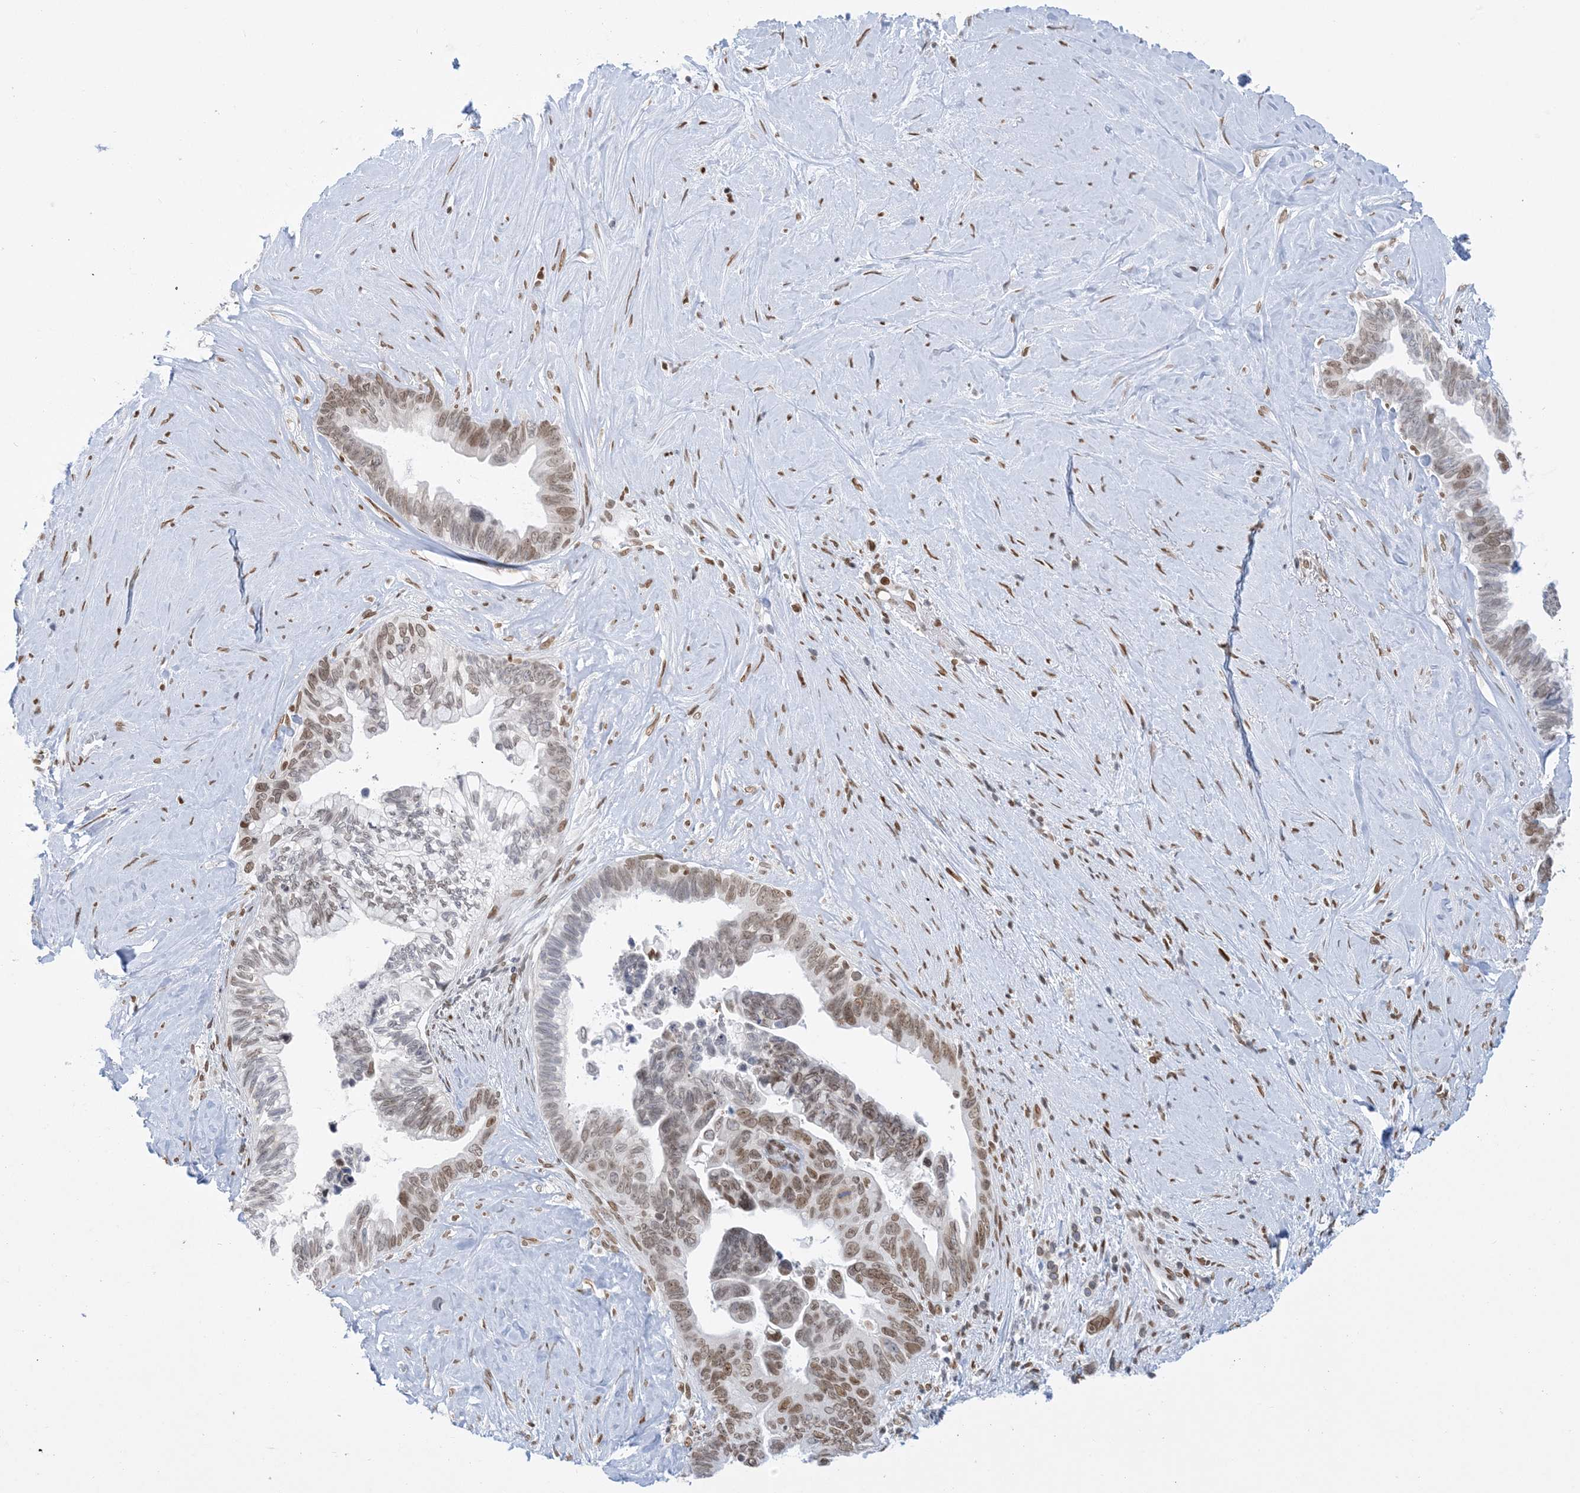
{"staining": {"intensity": "moderate", "quantity": ">75%", "location": "nuclear"}, "tissue": "pancreatic cancer", "cell_type": "Tumor cells", "image_type": "cancer", "snomed": [{"axis": "morphology", "description": "Adenocarcinoma, NOS"}, {"axis": "topography", "description": "Pancreas"}], "caption": "About >75% of tumor cells in human pancreatic adenocarcinoma reveal moderate nuclear protein expression as visualized by brown immunohistochemical staining.", "gene": "PCYT1A", "patient": {"sex": "female", "age": 72}}